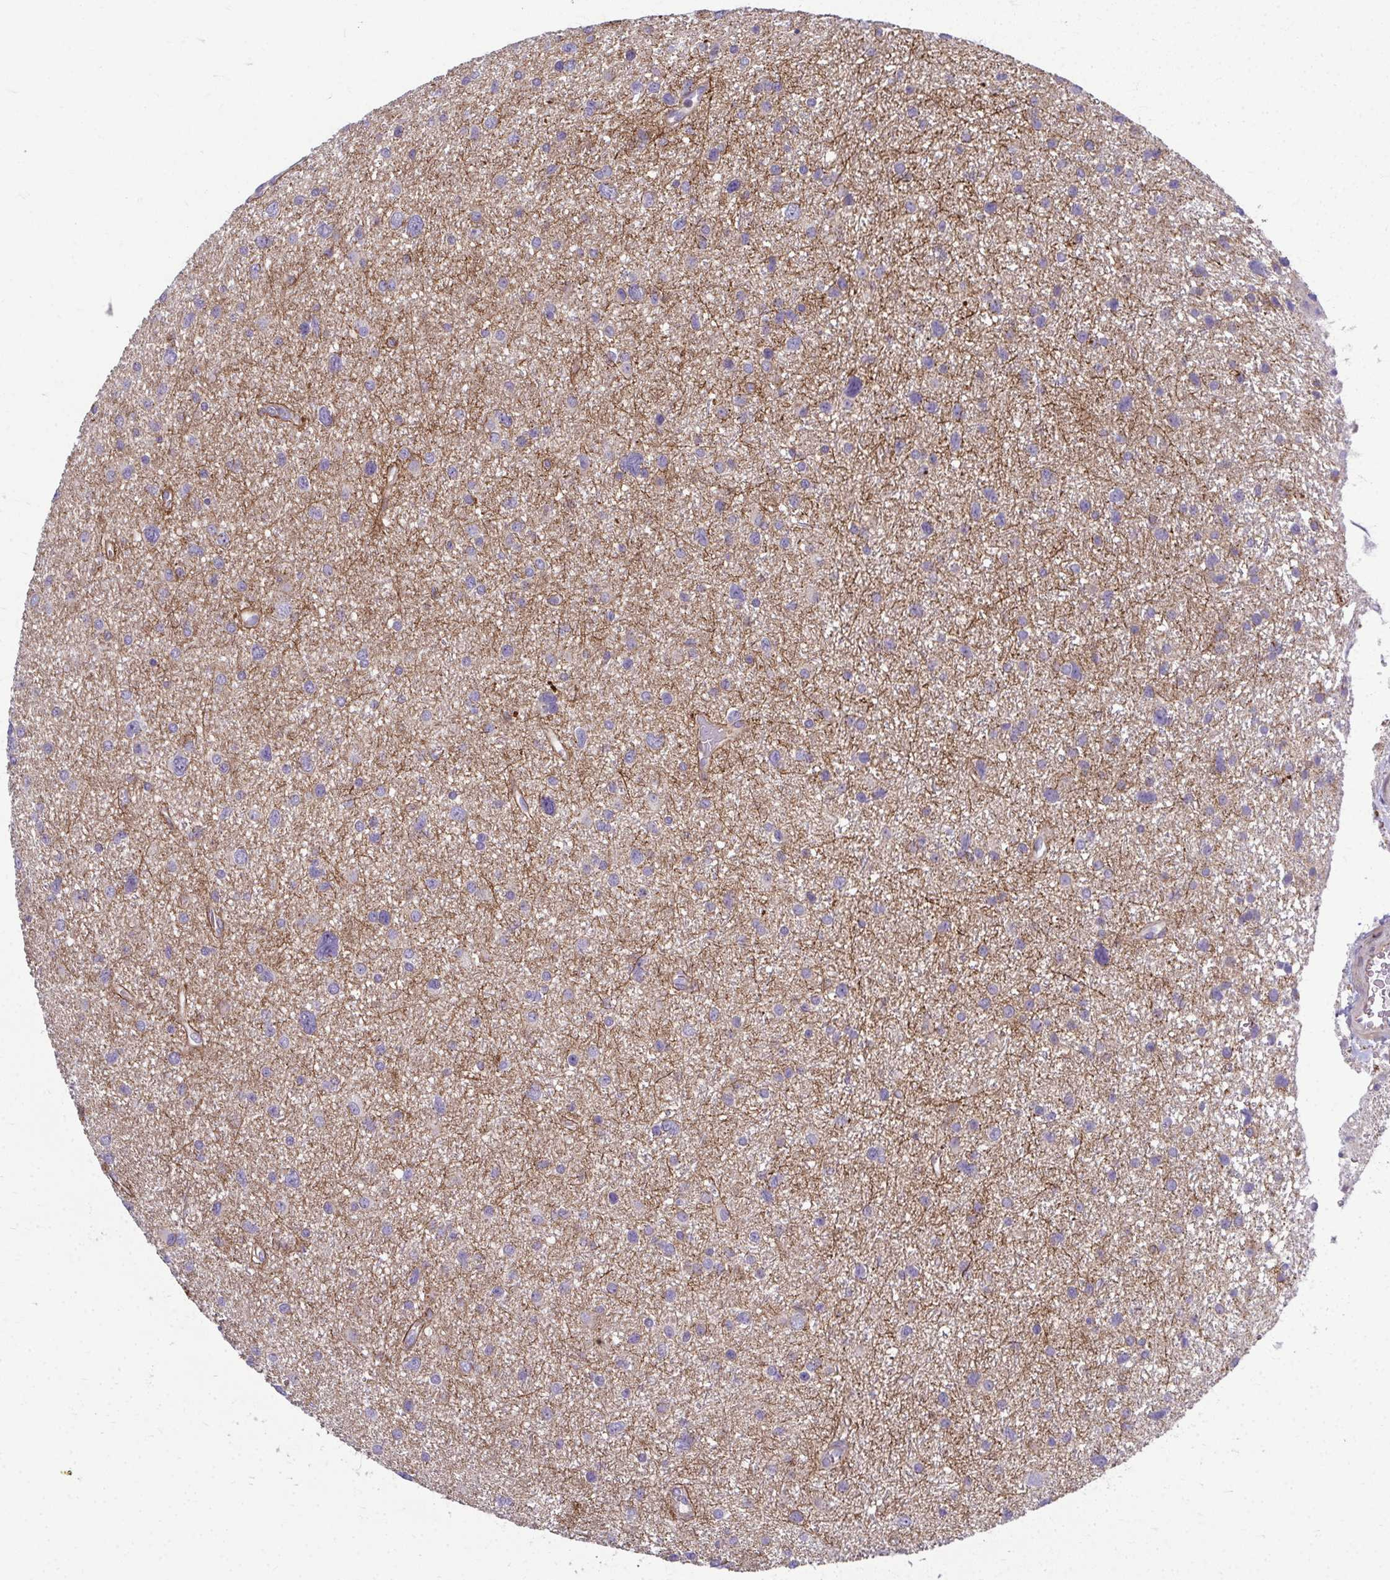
{"staining": {"intensity": "negative", "quantity": "none", "location": "none"}, "tissue": "glioma", "cell_type": "Tumor cells", "image_type": "cancer", "snomed": [{"axis": "morphology", "description": "Glioma, malignant, Low grade"}, {"axis": "topography", "description": "Brain"}], "caption": "A micrograph of low-grade glioma (malignant) stained for a protein exhibits no brown staining in tumor cells.", "gene": "EID2B", "patient": {"sex": "female", "age": 55}}